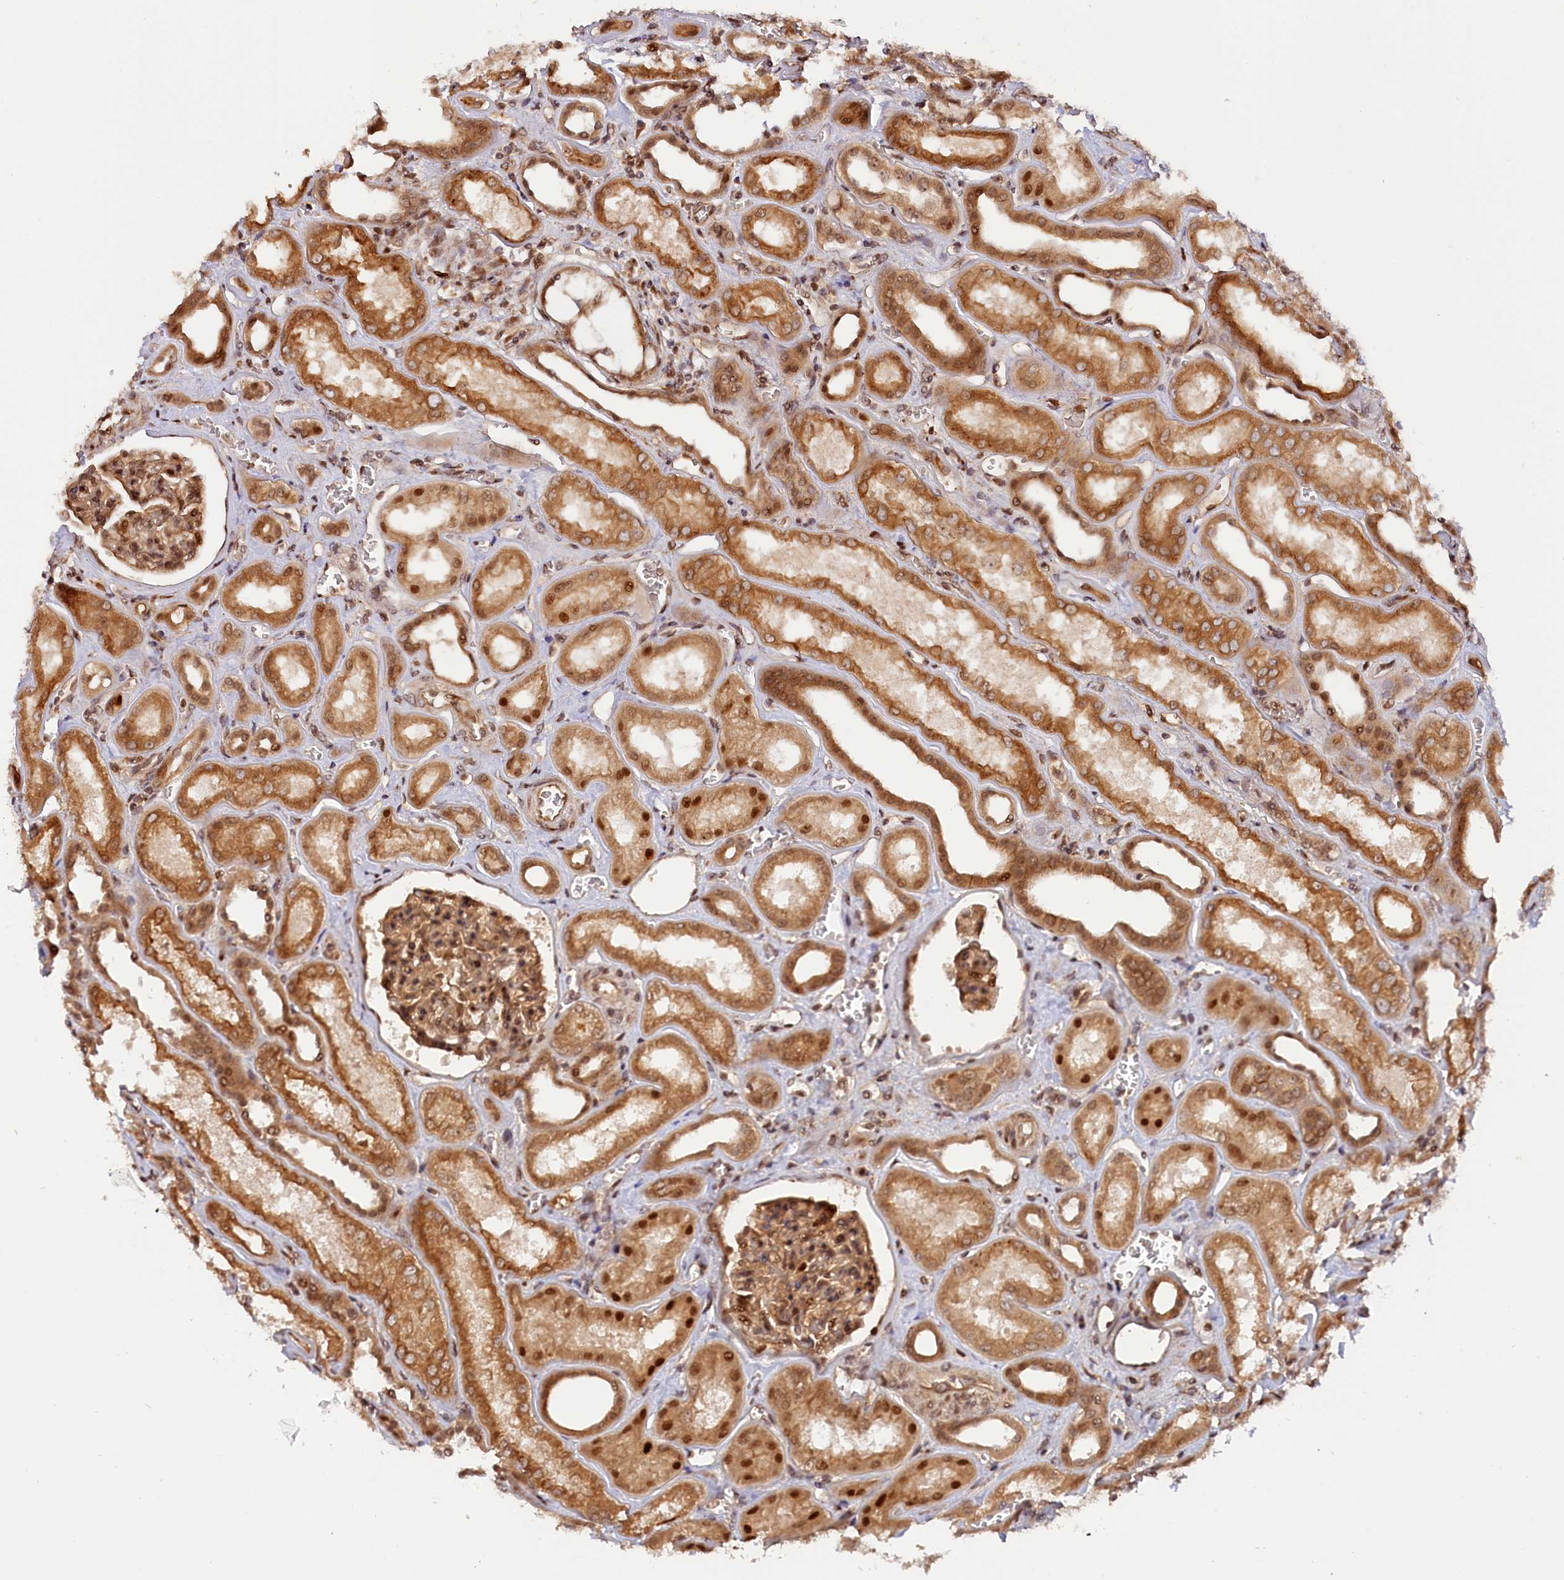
{"staining": {"intensity": "moderate", "quantity": ">75%", "location": "cytoplasmic/membranous,nuclear"}, "tissue": "kidney", "cell_type": "Cells in glomeruli", "image_type": "normal", "snomed": [{"axis": "morphology", "description": "Normal tissue, NOS"}, {"axis": "morphology", "description": "Adenocarcinoma, NOS"}, {"axis": "topography", "description": "Kidney"}], "caption": "High-magnification brightfield microscopy of benign kidney stained with DAB (brown) and counterstained with hematoxylin (blue). cells in glomeruli exhibit moderate cytoplasmic/membranous,nuclear positivity is appreciated in about>75% of cells.", "gene": "ANKRD24", "patient": {"sex": "female", "age": 68}}